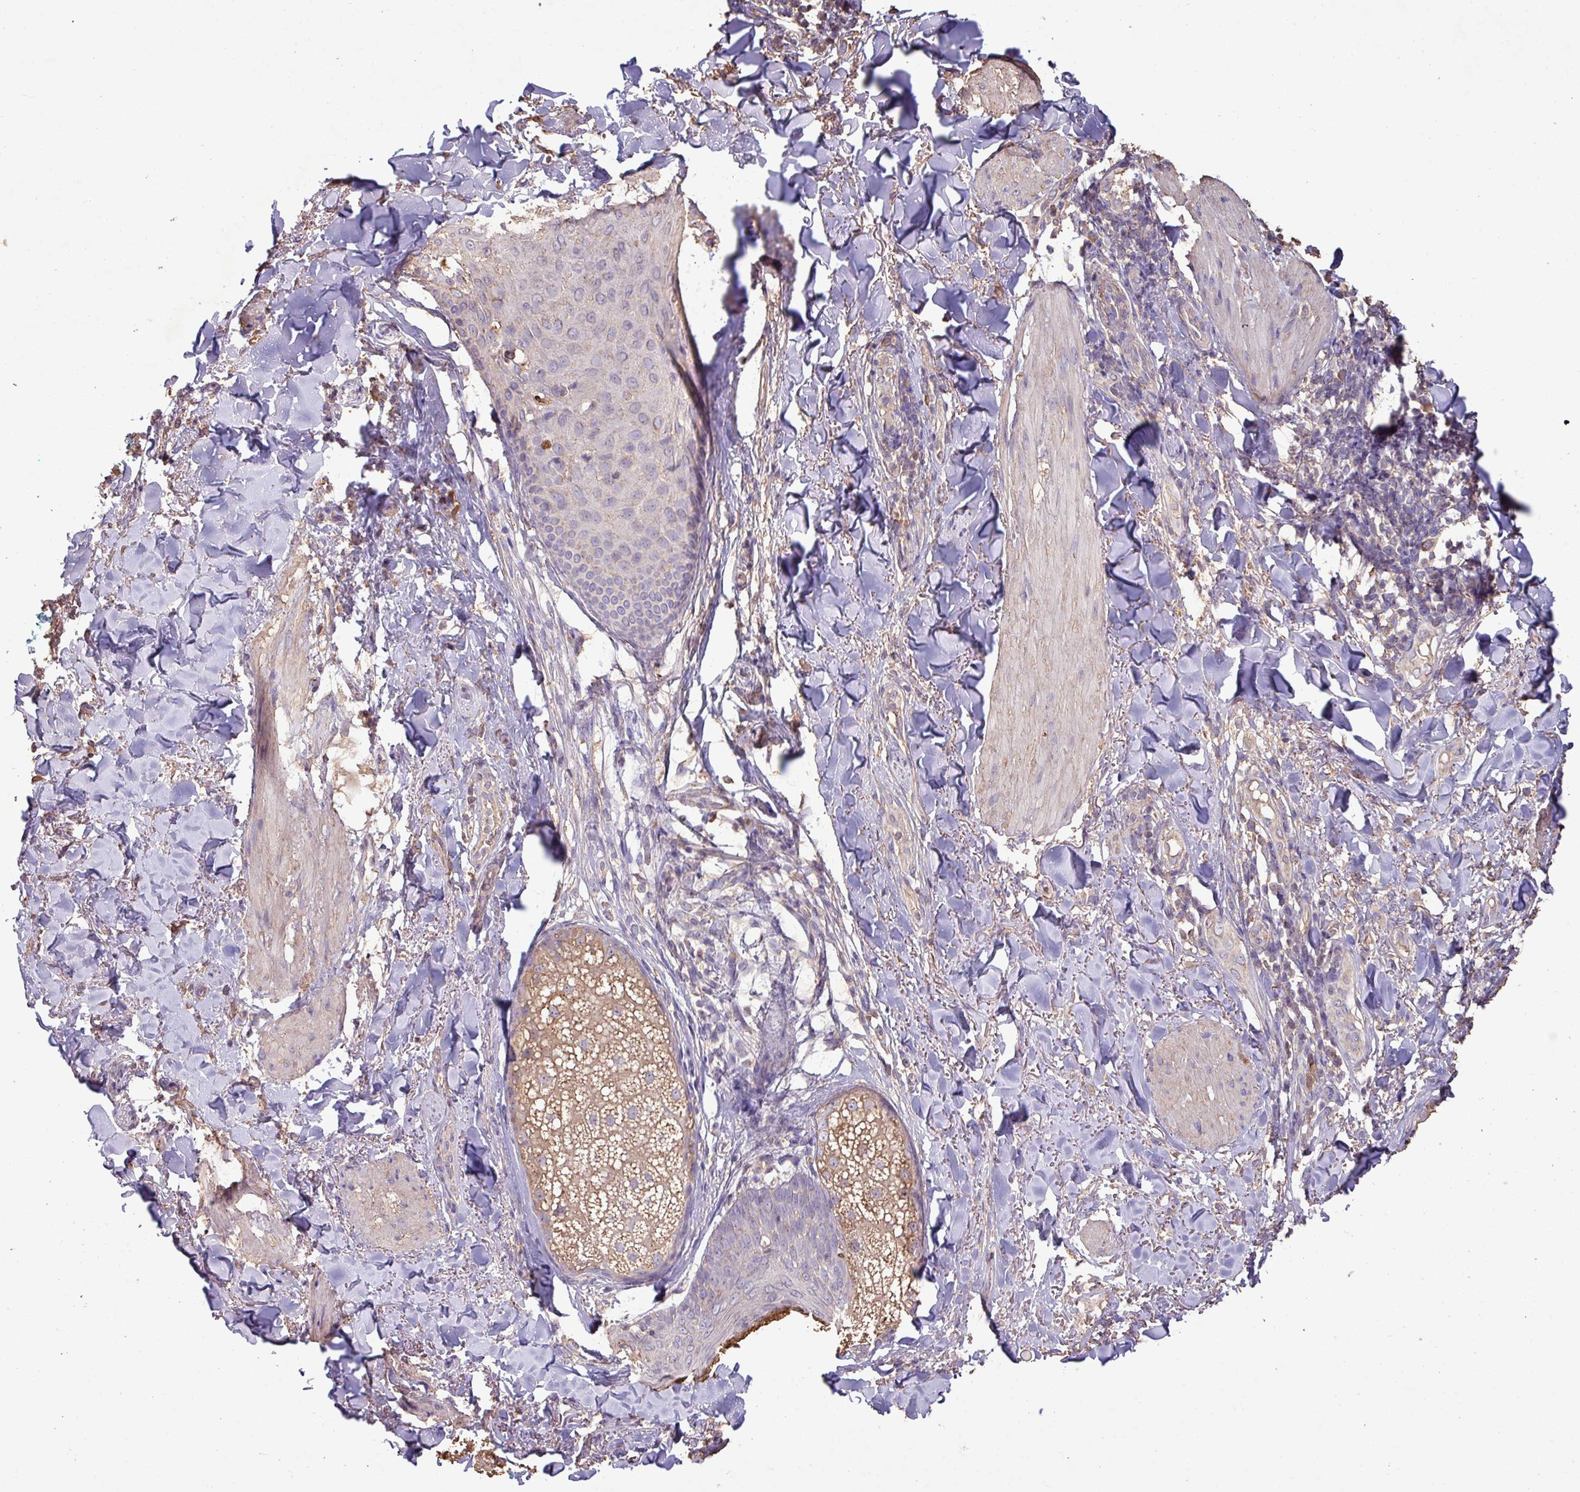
{"staining": {"intensity": "weak", "quantity": "<25%", "location": "cytoplasmic/membranous"}, "tissue": "melanoma", "cell_type": "Tumor cells", "image_type": "cancer", "snomed": [{"axis": "morphology", "description": "Malignant melanoma, NOS"}, {"axis": "topography", "description": "Skin"}], "caption": "This is an immunohistochemistry histopathology image of melanoma. There is no staining in tumor cells.", "gene": "CAMK2B", "patient": {"sex": "male", "age": 66}}